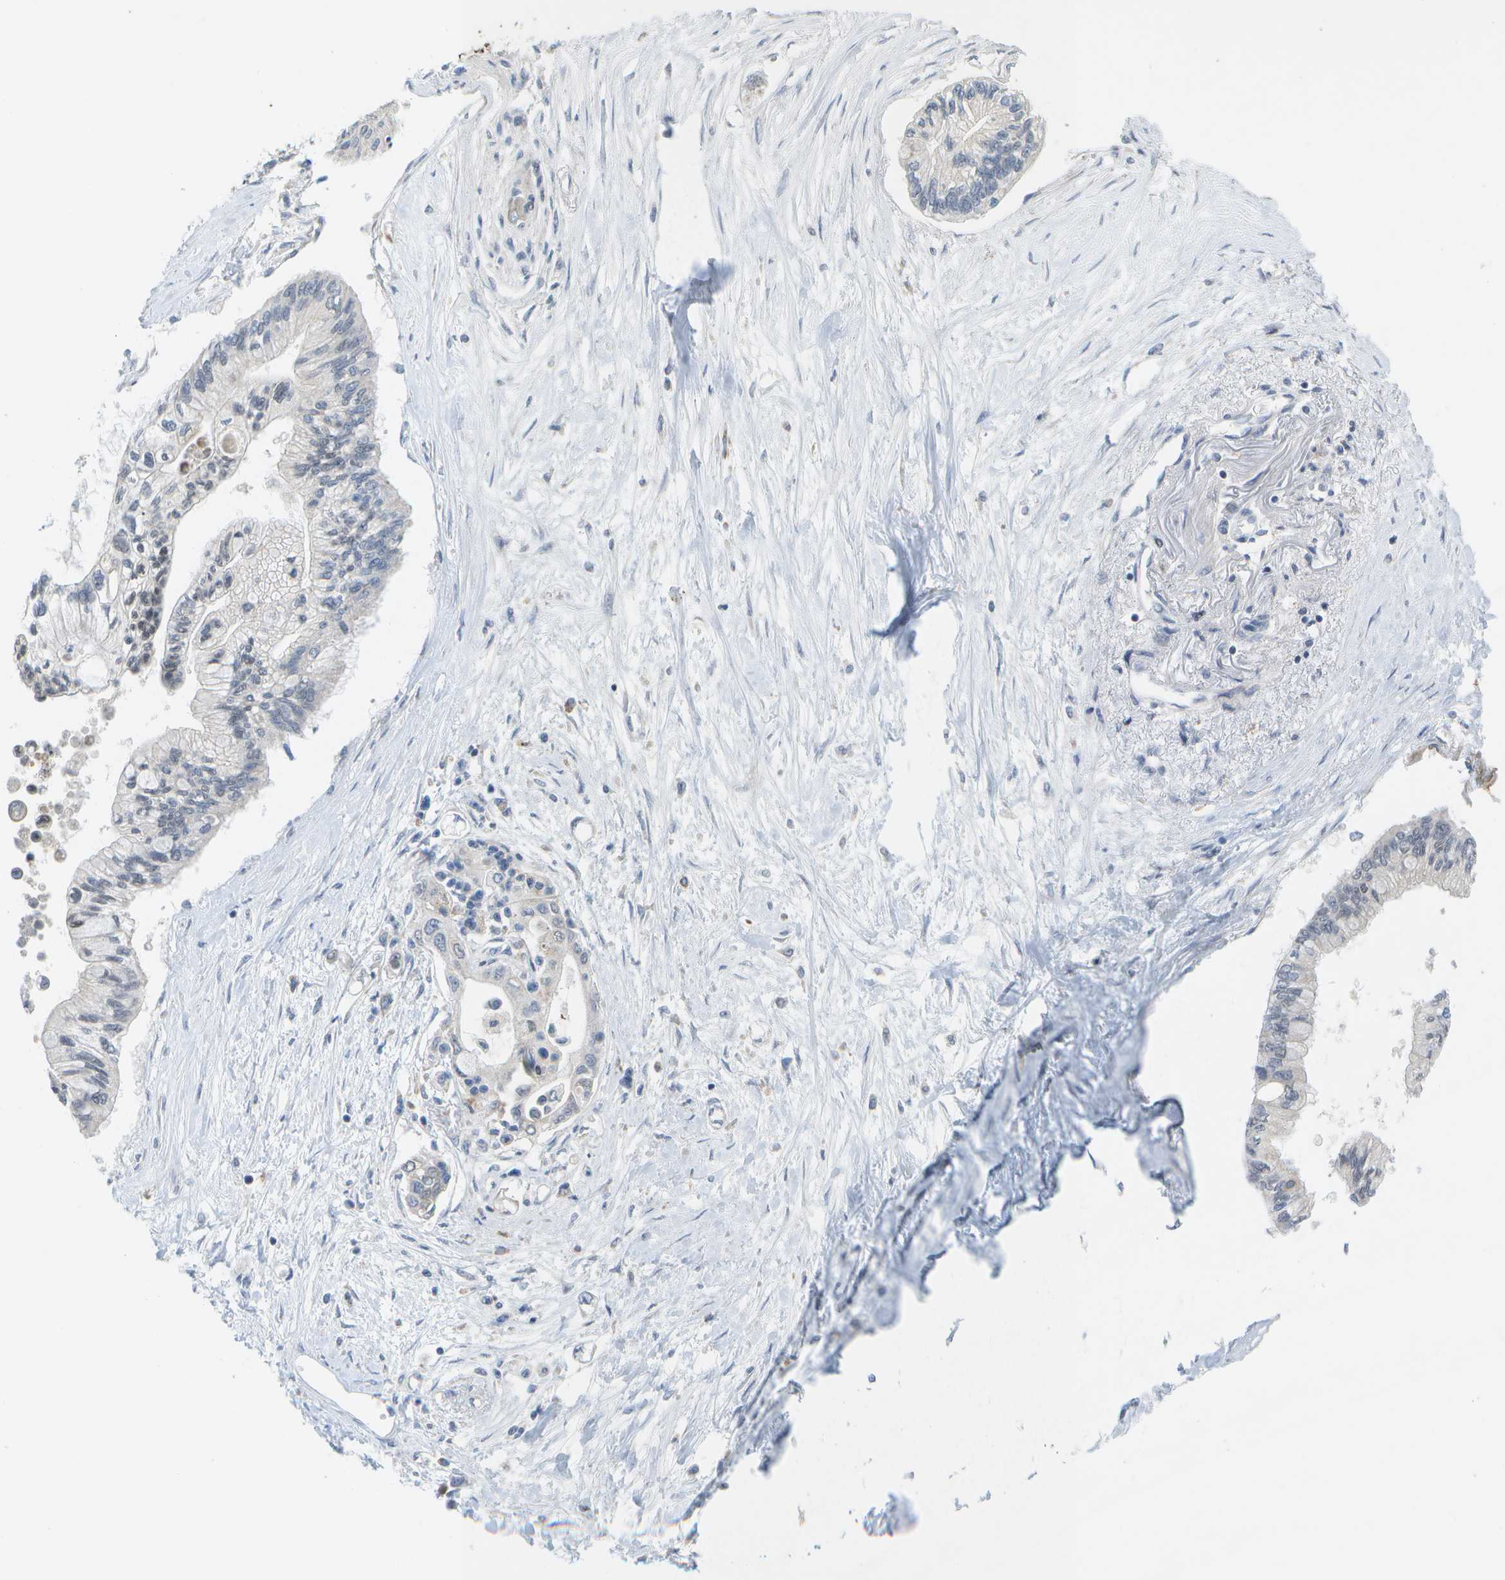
{"staining": {"intensity": "negative", "quantity": "none", "location": "none"}, "tissue": "pancreatic cancer", "cell_type": "Tumor cells", "image_type": "cancer", "snomed": [{"axis": "morphology", "description": "Adenocarcinoma, NOS"}, {"axis": "topography", "description": "Pancreas"}], "caption": "This is an IHC photomicrograph of human pancreatic cancer. There is no positivity in tumor cells.", "gene": "HADHA", "patient": {"sex": "female", "age": 77}}